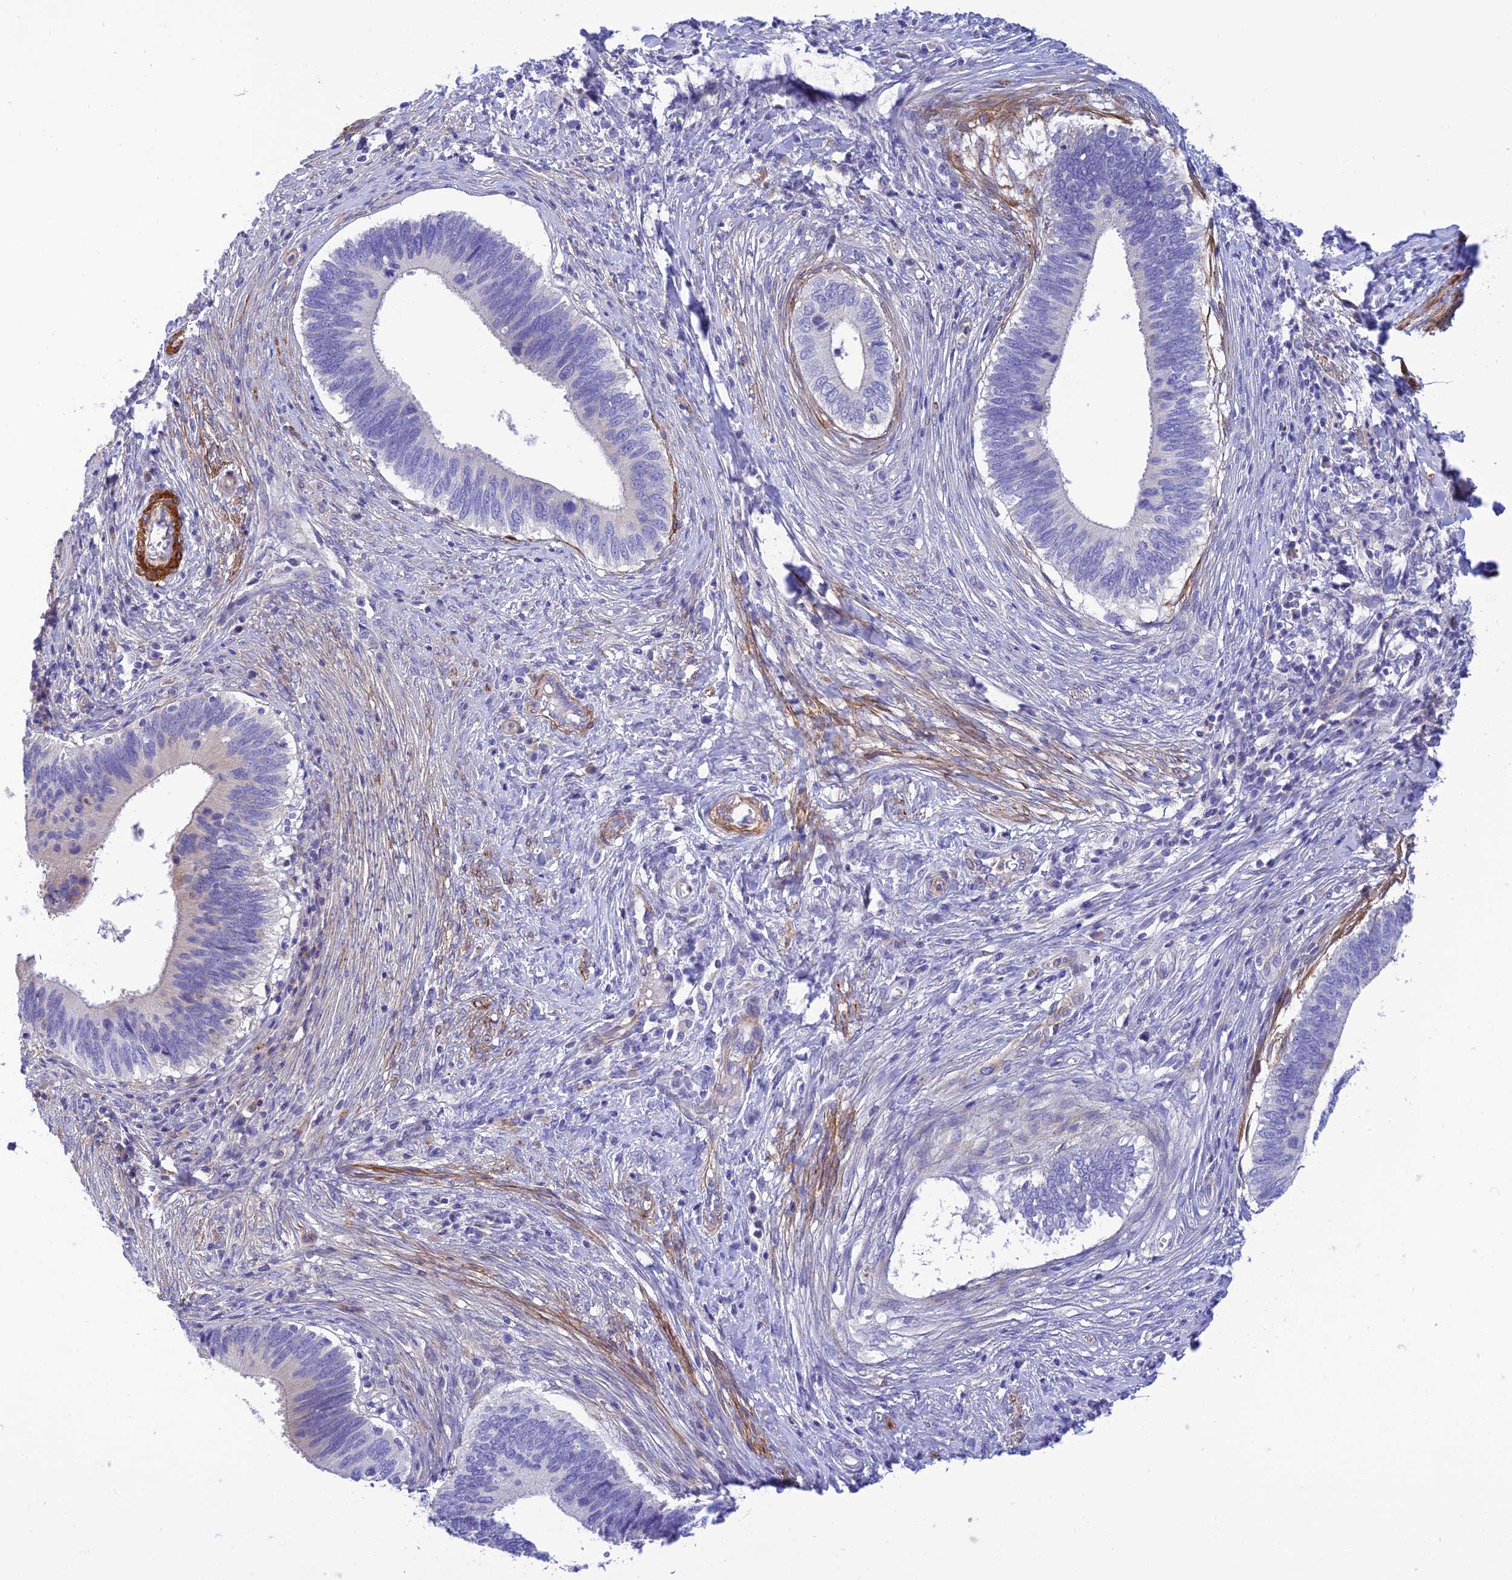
{"staining": {"intensity": "negative", "quantity": "none", "location": "none"}, "tissue": "cervical cancer", "cell_type": "Tumor cells", "image_type": "cancer", "snomed": [{"axis": "morphology", "description": "Adenocarcinoma, NOS"}, {"axis": "topography", "description": "Cervix"}], "caption": "There is no significant positivity in tumor cells of cervical cancer.", "gene": "ZDHHC16", "patient": {"sex": "female", "age": 42}}